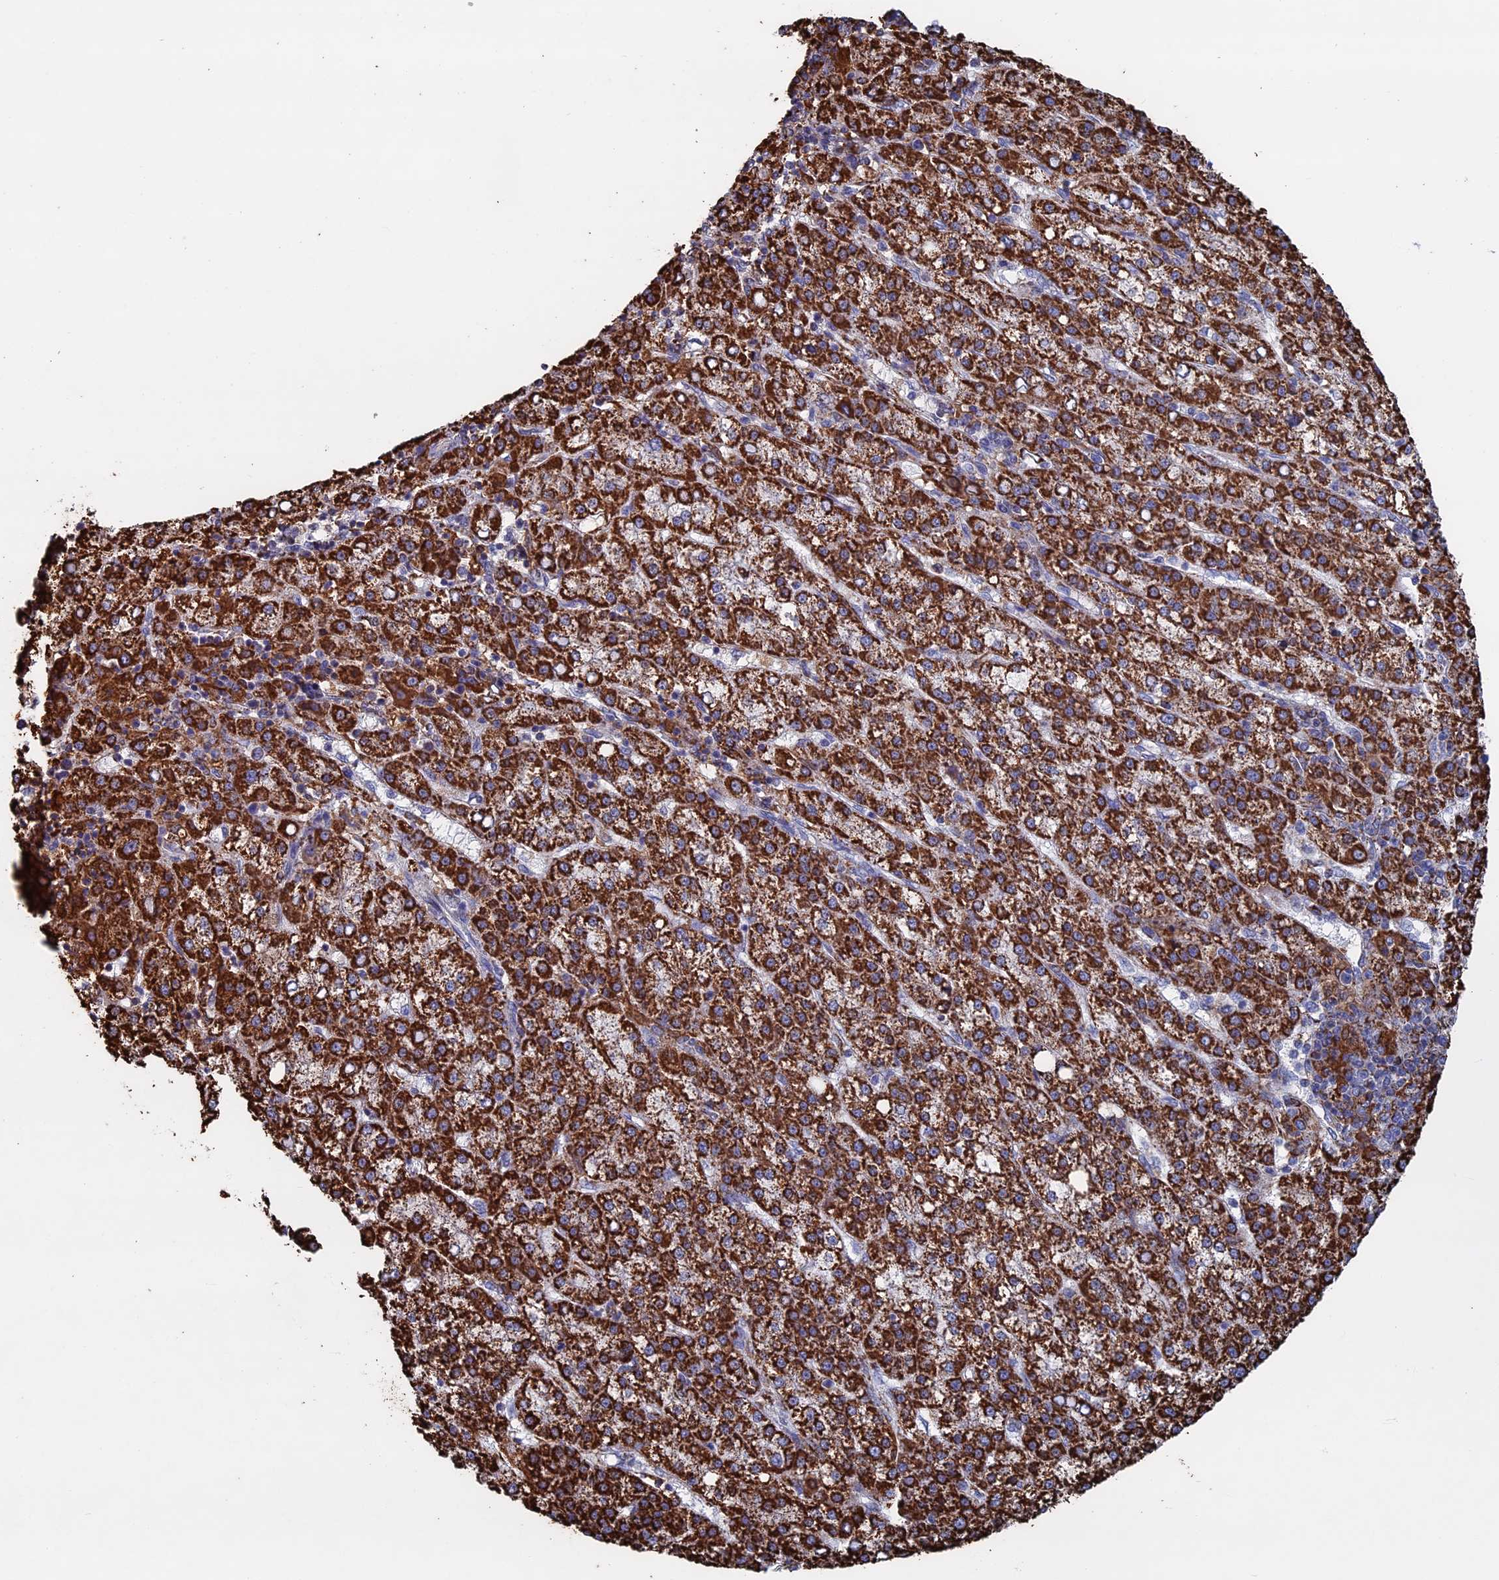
{"staining": {"intensity": "strong", "quantity": ">75%", "location": "cytoplasmic/membranous"}, "tissue": "liver cancer", "cell_type": "Tumor cells", "image_type": "cancer", "snomed": [{"axis": "morphology", "description": "Carcinoma, Hepatocellular, NOS"}, {"axis": "topography", "description": "Liver"}], "caption": "DAB immunohistochemical staining of liver hepatocellular carcinoma demonstrates strong cytoplasmic/membranous protein positivity in approximately >75% of tumor cells. The staining is performed using DAB brown chromogen to label protein expression. The nuclei are counter-stained blue using hematoxylin.", "gene": "SEC24D", "patient": {"sex": "female", "age": 58}}